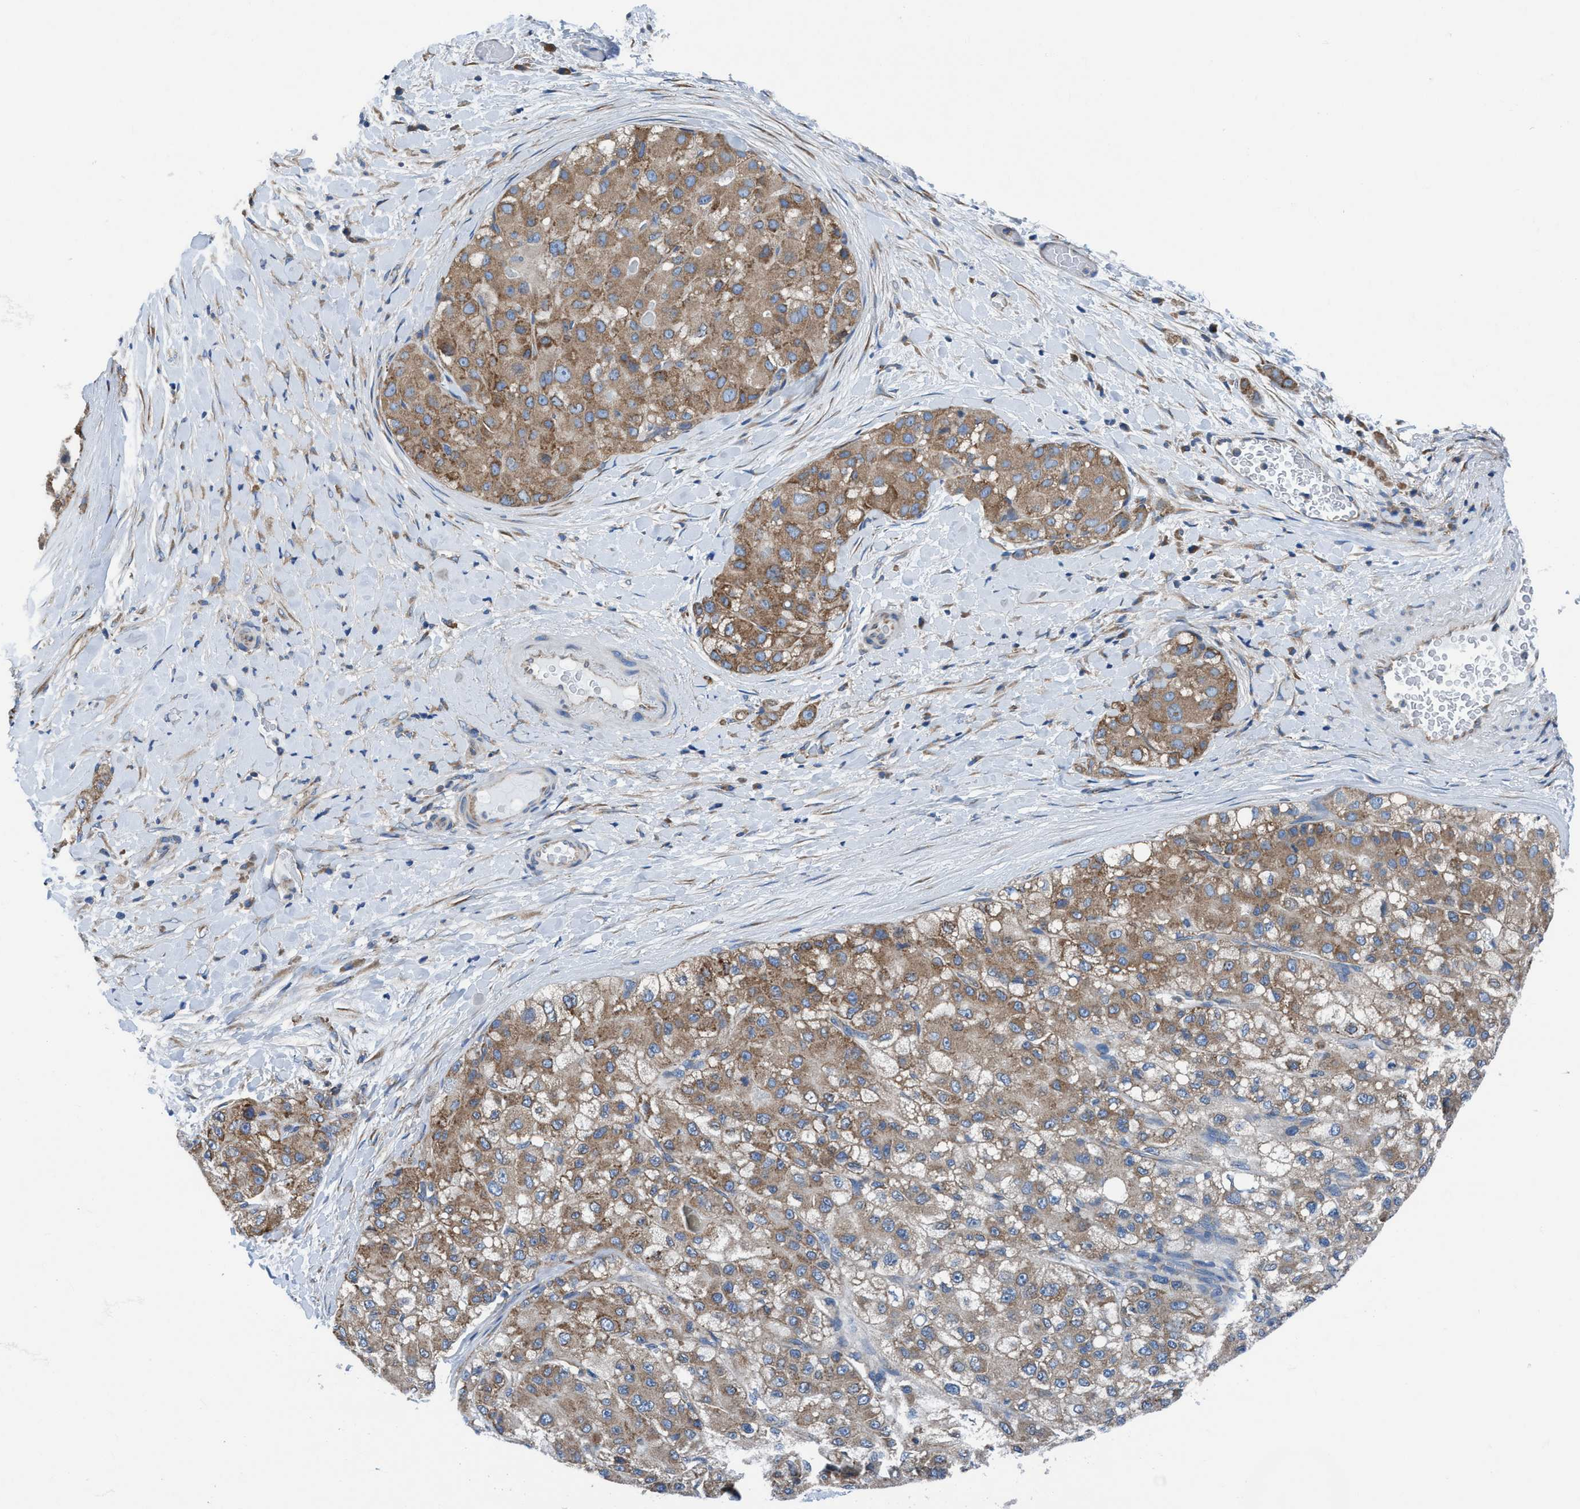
{"staining": {"intensity": "moderate", "quantity": ">75%", "location": "cytoplasmic/membranous"}, "tissue": "liver cancer", "cell_type": "Tumor cells", "image_type": "cancer", "snomed": [{"axis": "morphology", "description": "Carcinoma, Hepatocellular, NOS"}, {"axis": "topography", "description": "Liver"}], "caption": "This image demonstrates IHC staining of liver cancer, with medium moderate cytoplasmic/membranous expression in about >75% of tumor cells.", "gene": "NMT1", "patient": {"sex": "male", "age": 80}}